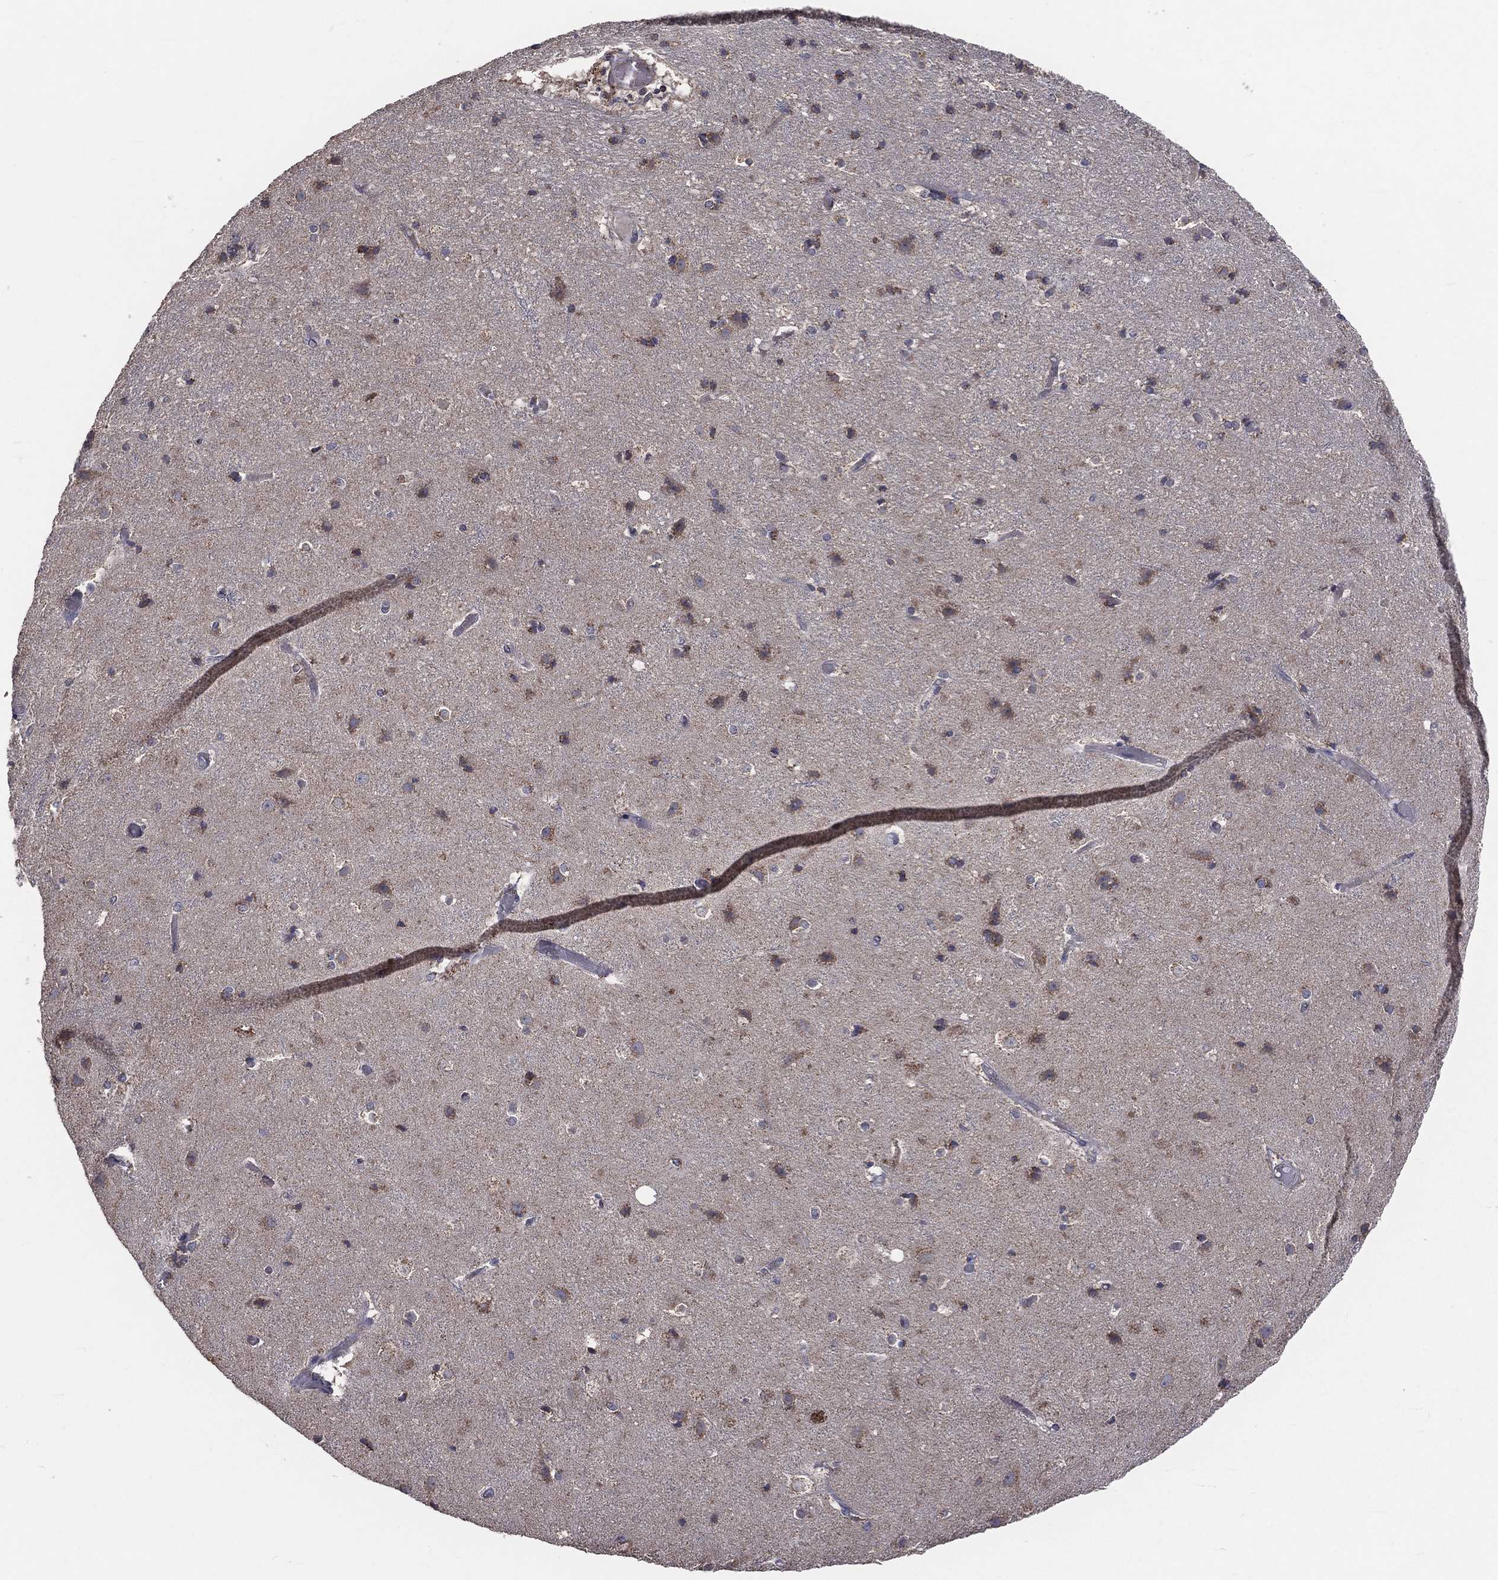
{"staining": {"intensity": "negative", "quantity": "none", "location": "none"}, "tissue": "cerebral cortex", "cell_type": "Endothelial cells", "image_type": "normal", "snomed": [{"axis": "morphology", "description": "Normal tissue, NOS"}, {"axis": "topography", "description": "Cerebral cortex"}], "caption": "An image of human cerebral cortex is negative for staining in endothelial cells. (DAB (3,3'-diaminobenzidine) immunohistochemistry visualized using brightfield microscopy, high magnification).", "gene": "MRPL46", "patient": {"sex": "female", "age": 52}}